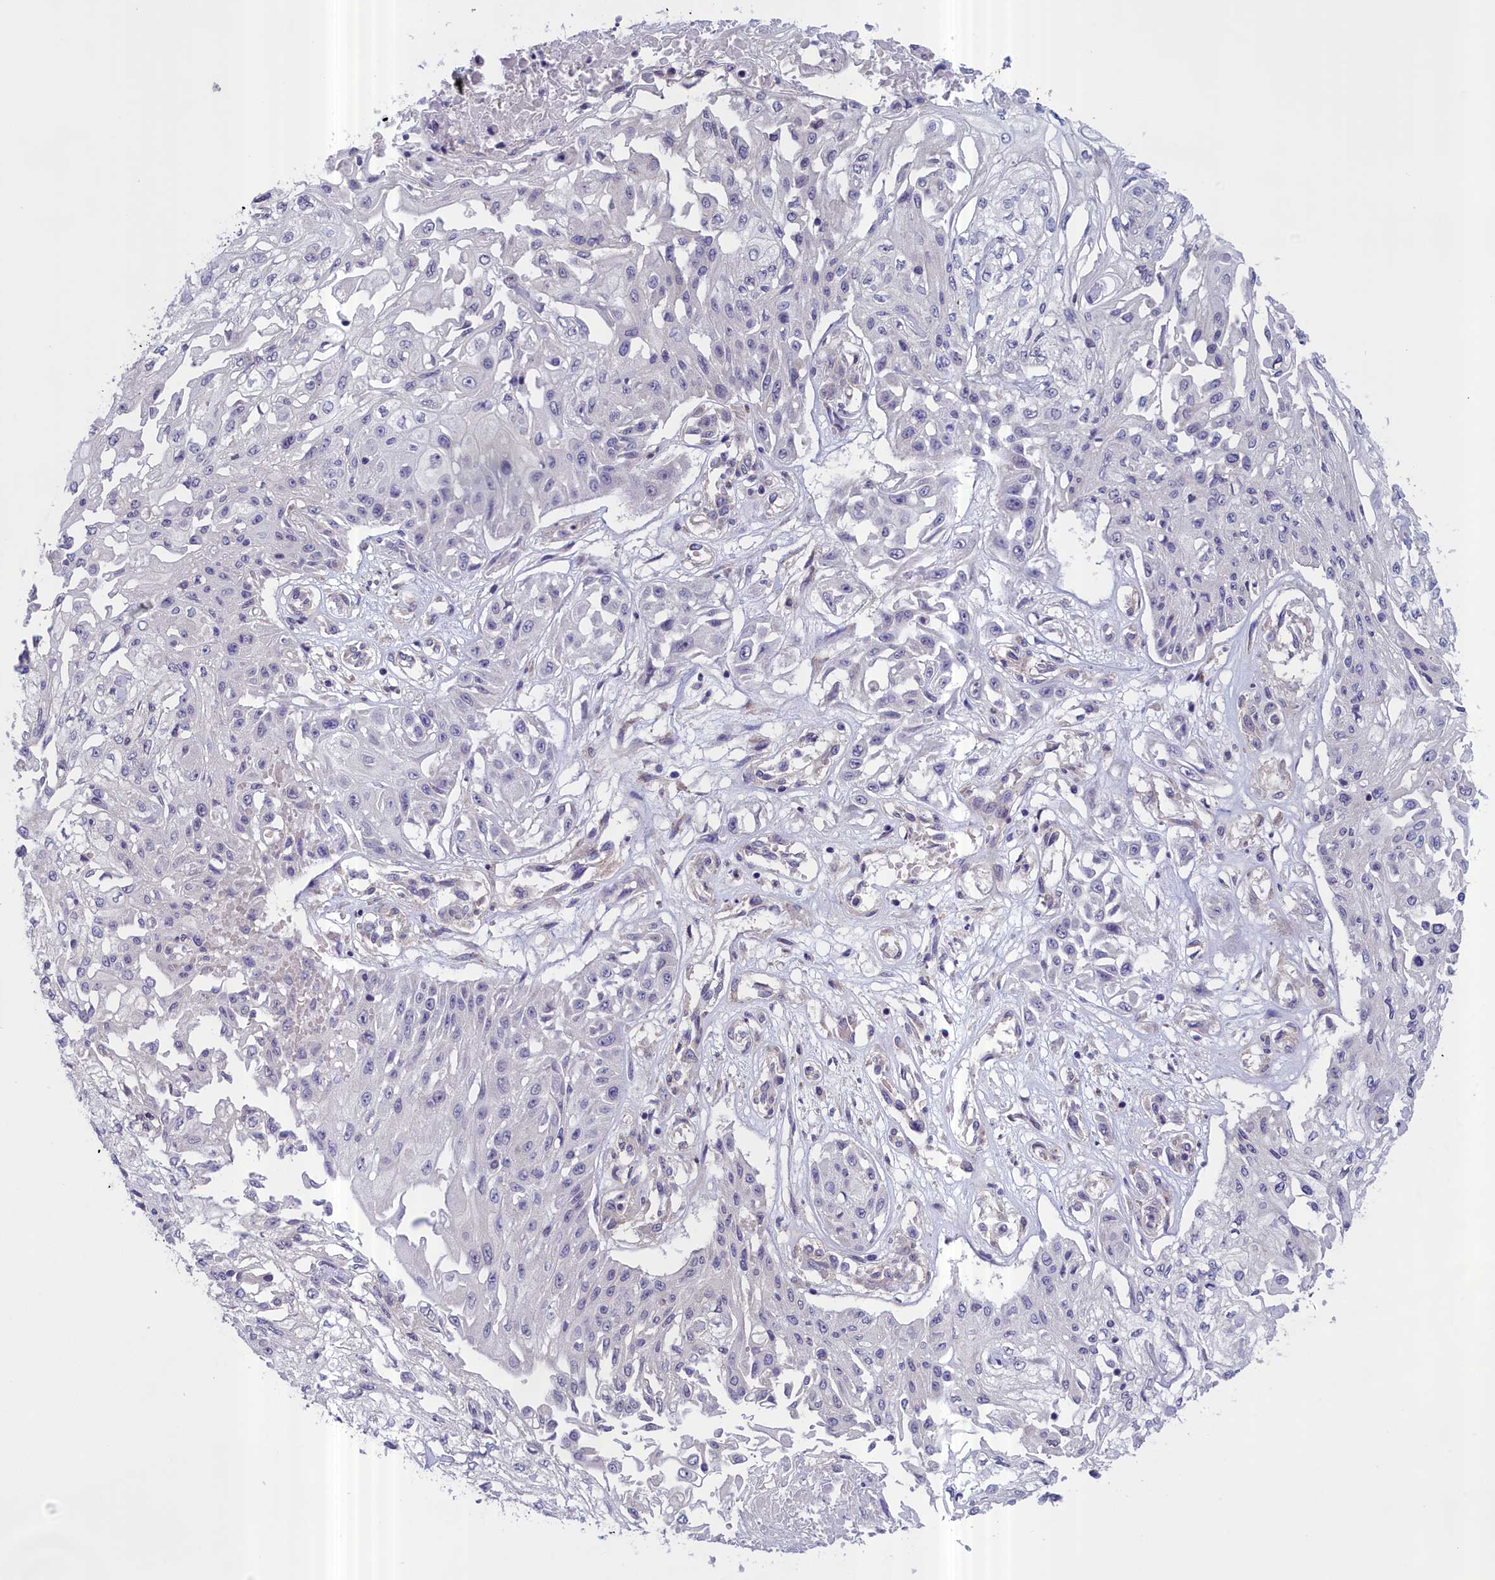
{"staining": {"intensity": "negative", "quantity": "none", "location": "none"}, "tissue": "skin cancer", "cell_type": "Tumor cells", "image_type": "cancer", "snomed": [{"axis": "morphology", "description": "Squamous cell carcinoma, NOS"}, {"axis": "morphology", "description": "Squamous cell carcinoma, metastatic, NOS"}, {"axis": "topography", "description": "Skin"}, {"axis": "topography", "description": "Lymph node"}], "caption": "Immunohistochemistry of skin cancer (metastatic squamous cell carcinoma) shows no expression in tumor cells.", "gene": "IGFALS", "patient": {"sex": "male", "age": 75}}